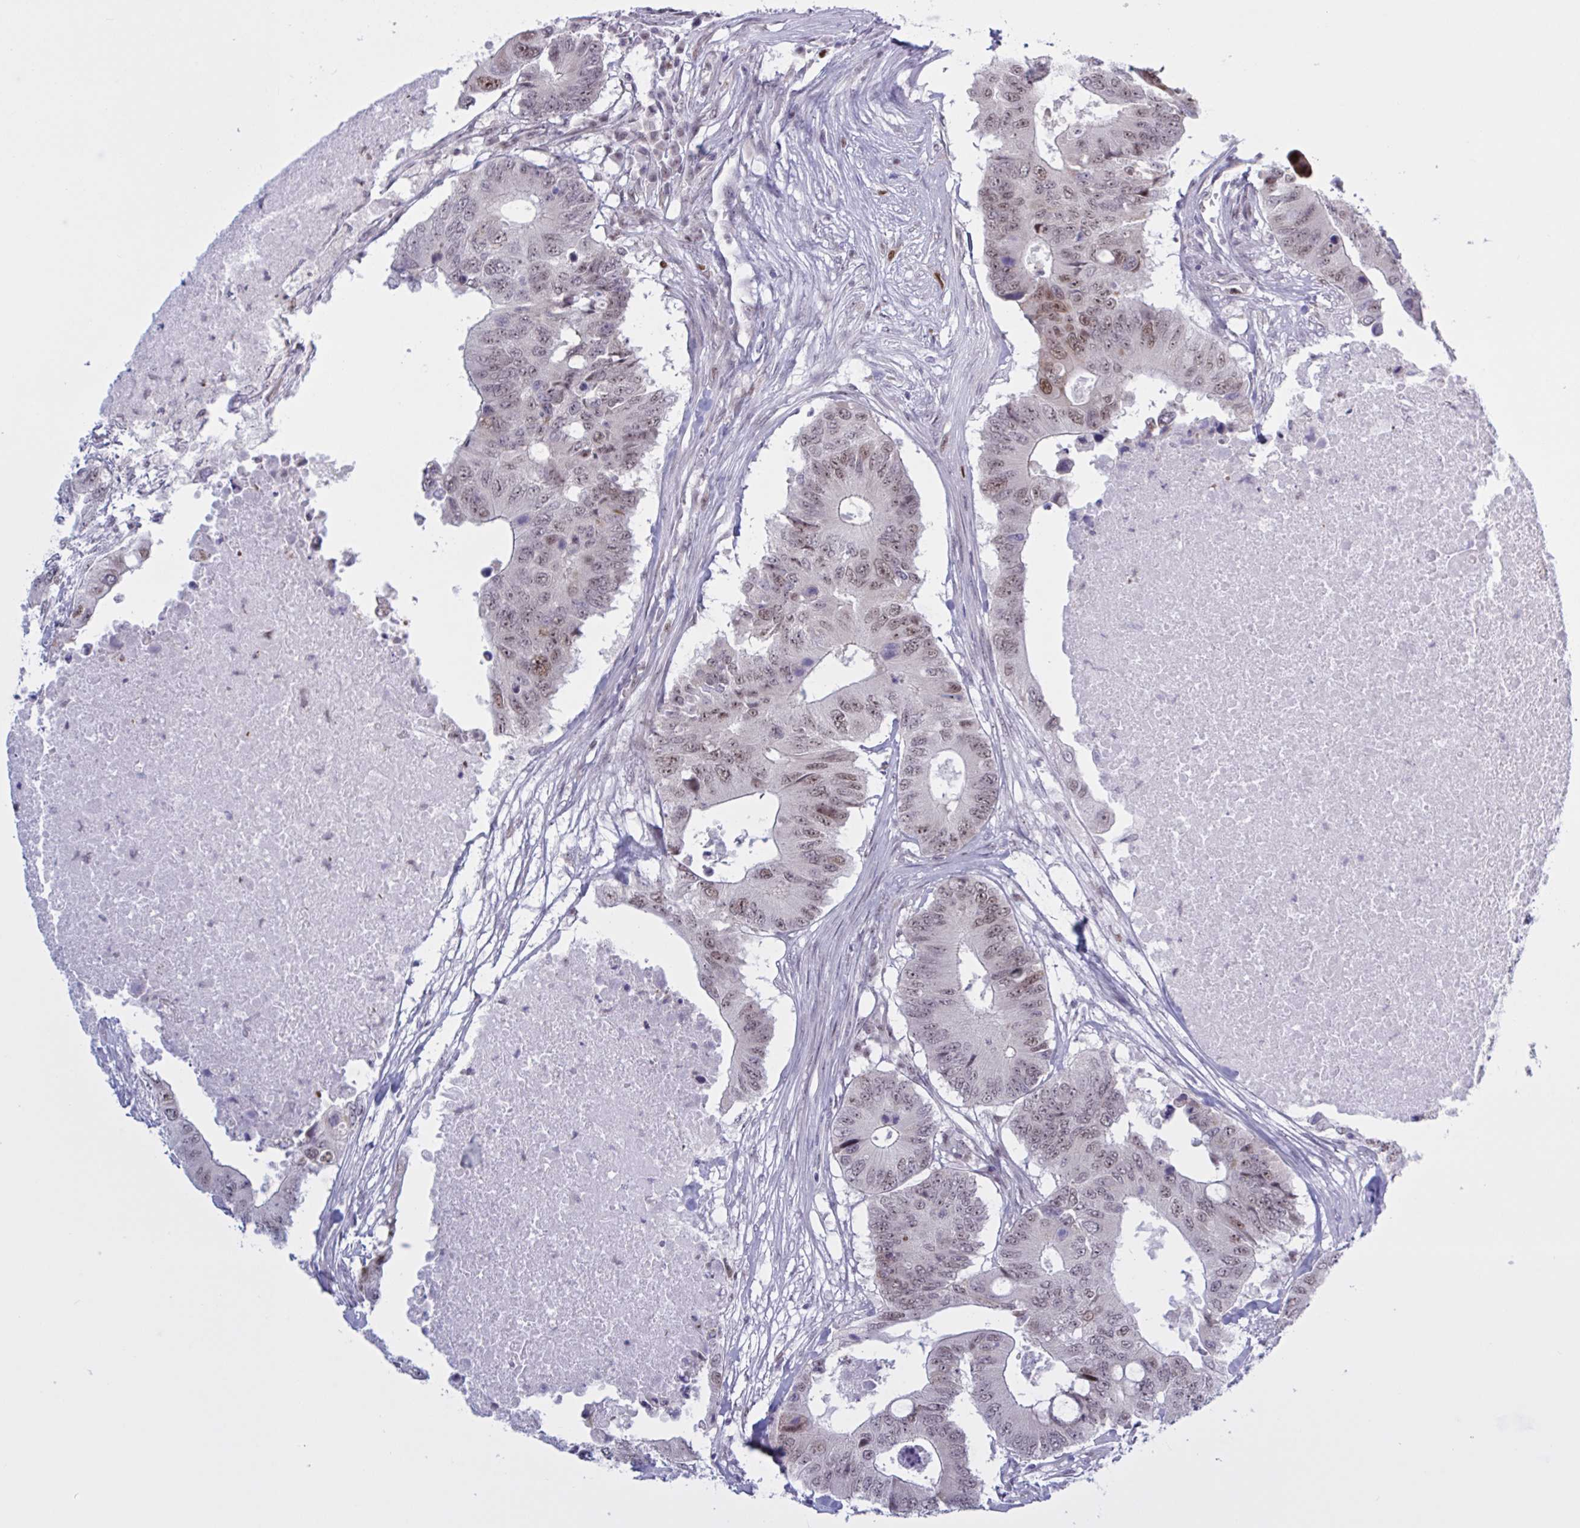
{"staining": {"intensity": "moderate", "quantity": "25%-75%", "location": "nuclear"}, "tissue": "colorectal cancer", "cell_type": "Tumor cells", "image_type": "cancer", "snomed": [{"axis": "morphology", "description": "Adenocarcinoma, NOS"}, {"axis": "topography", "description": "Colon"}], "caption": "The image shows staining of colorectal cancer (adenocarcinoma), revealing moderate nuclear protein positivity (brown color) within tumor cells.", "gene": "PRMT6", "patient": {"sex": "male", "age": 71}}